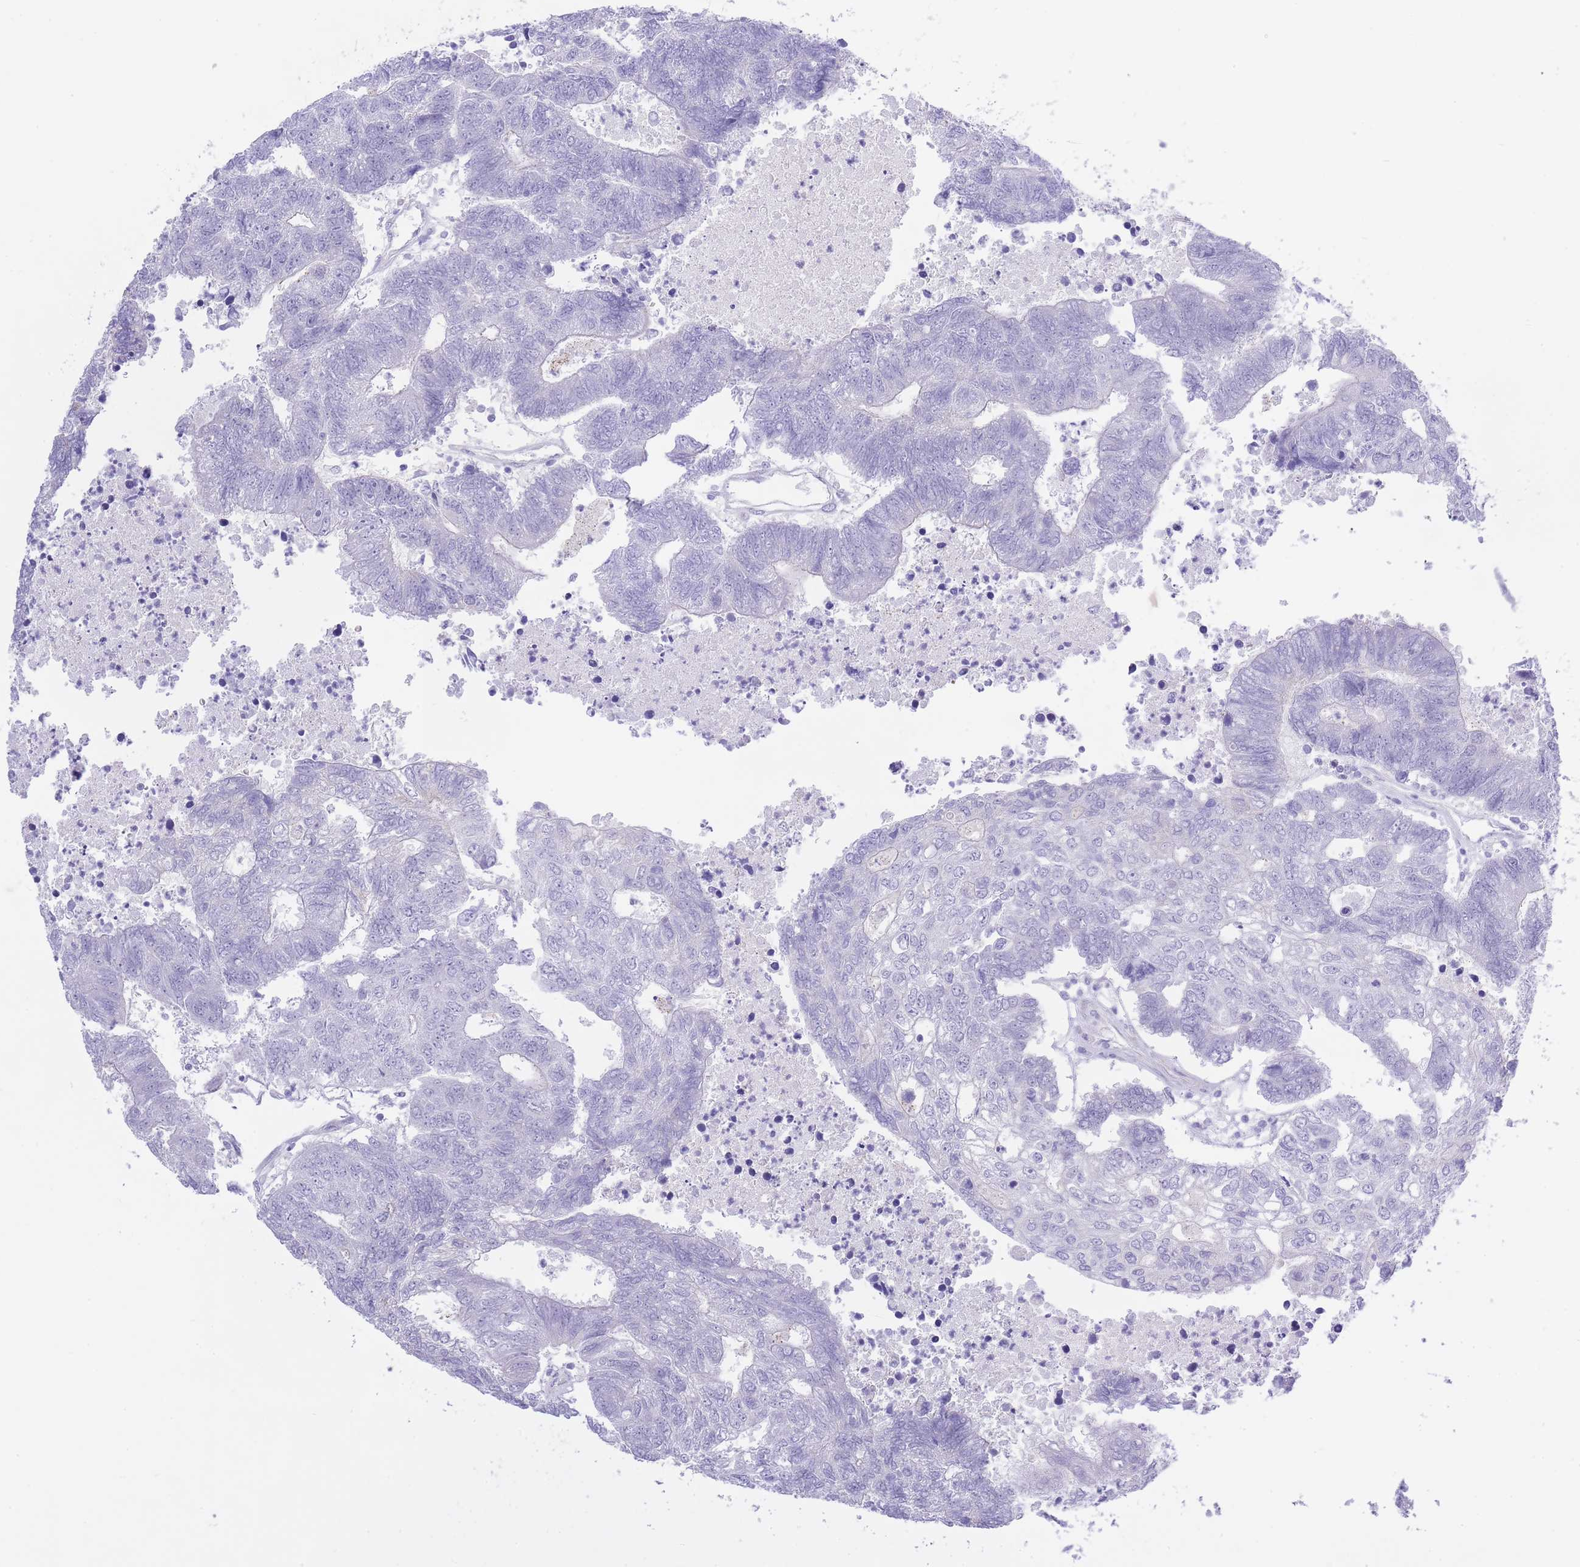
{"staining": {"intensity": "negative", "quantity": "none", "location": "none"}, "tissue": "colorectal cancer", "cell_type": "Tumor cells", "image_type": "cancer", "snomed": [{"axis": "morphology", "description": "Adenocarcinoma, NOS"}, {"axis": "topography", "description": "Colon"}], "caption": "Colorectal adenocarcinoma was stained to show a protein in brown. There is no significant staining in tumor cells.", "gene": "MEIOSIN", "patient": {"sex": "female", "age": 48}}